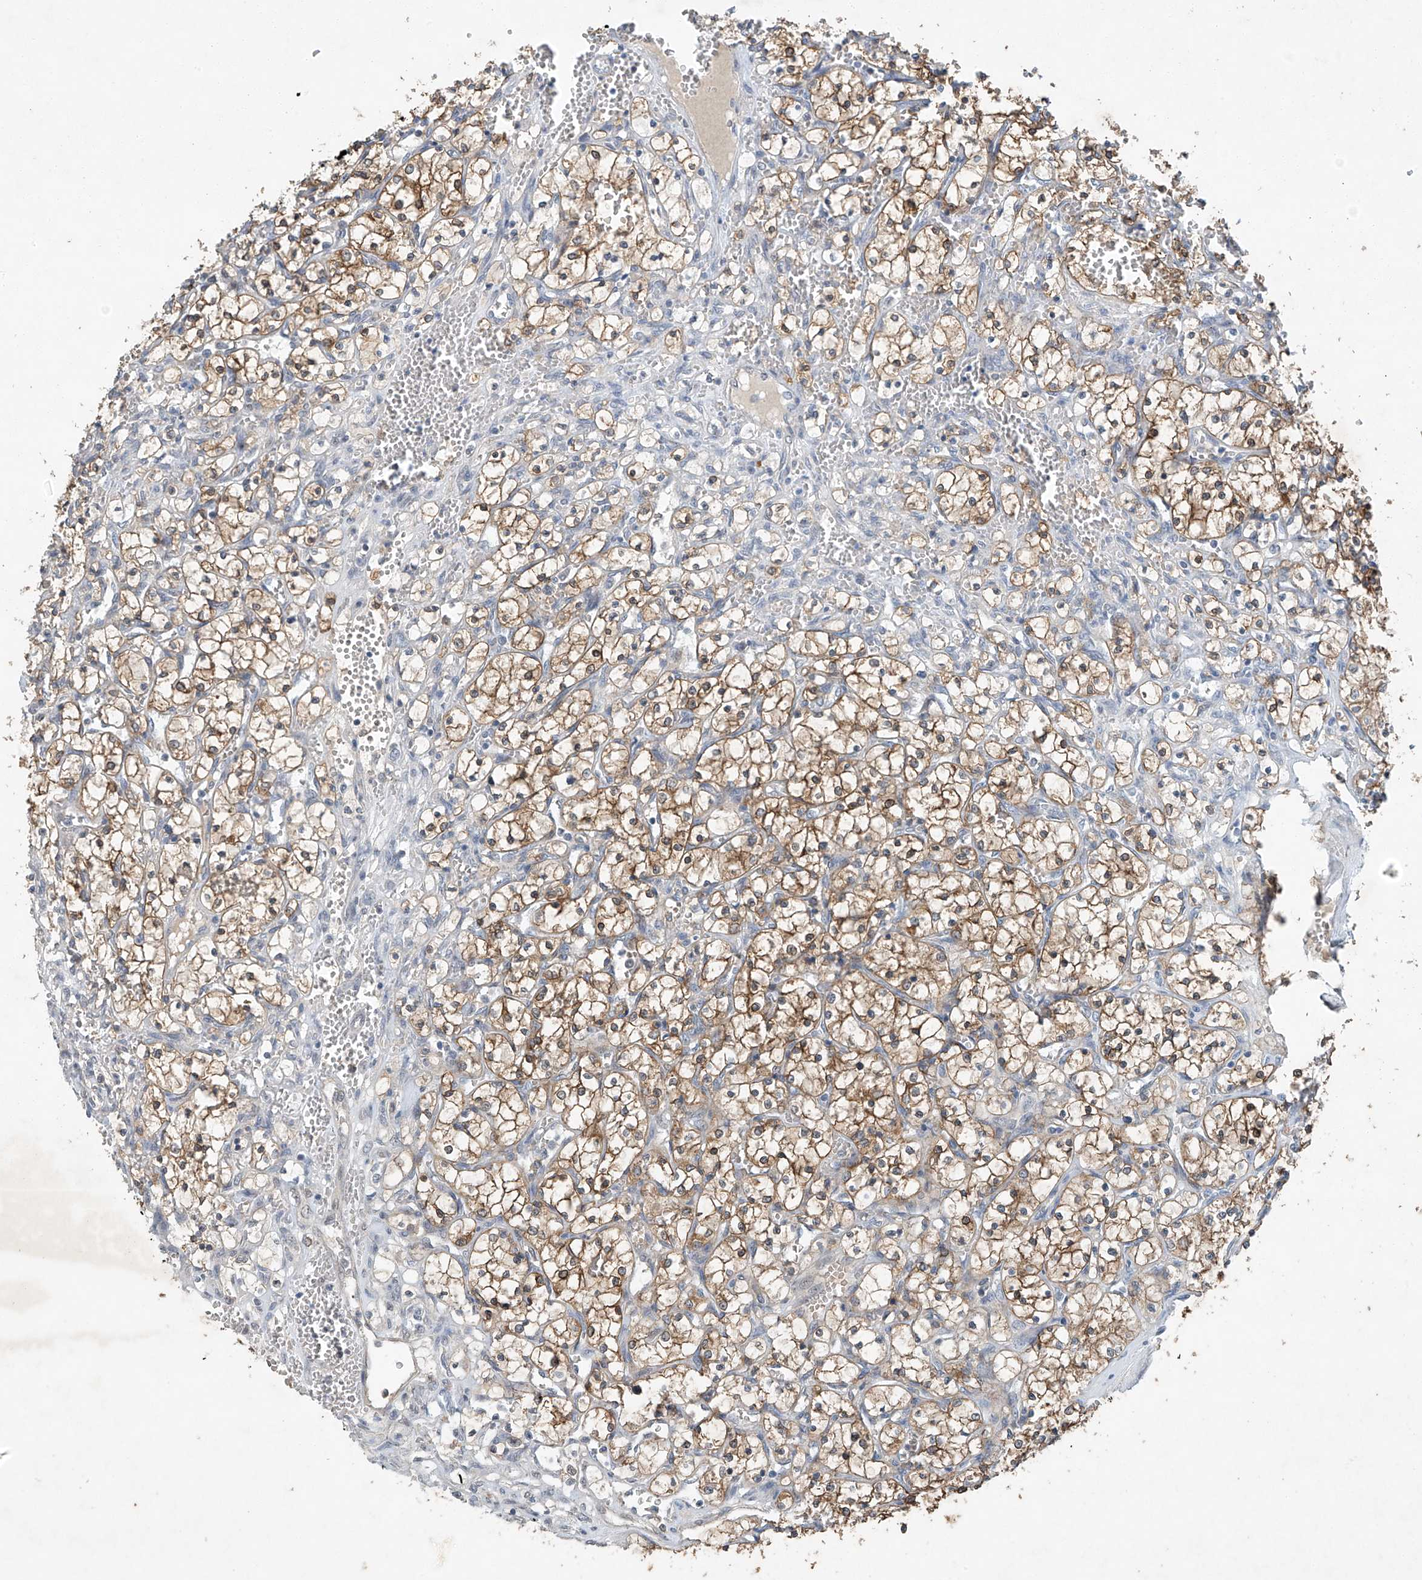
{"staining": {"intensity": "moderate", "quantity": ">75%", "location": "cytoplasmic/membranous"}, "tissue": "renal cancer", "cell_type": "Tumor cells", "image_type": "cancer", "snomed": [{"axis": "morphology", "description": "Adenocarcinoma, NOS"}, {"axis": "topography", "description": "Kidney"}], "caption": "An immunohistochemistry (IHC) photomicrograph of neoplastic tissue is shown. Protein staining in brown shows moderate cytoplasmic/membranous positivity in renal cancer (adenocarcinoma) within tumor cells.", "gene": "TAF8", "patient": {"sex": "female", "age": 69}}